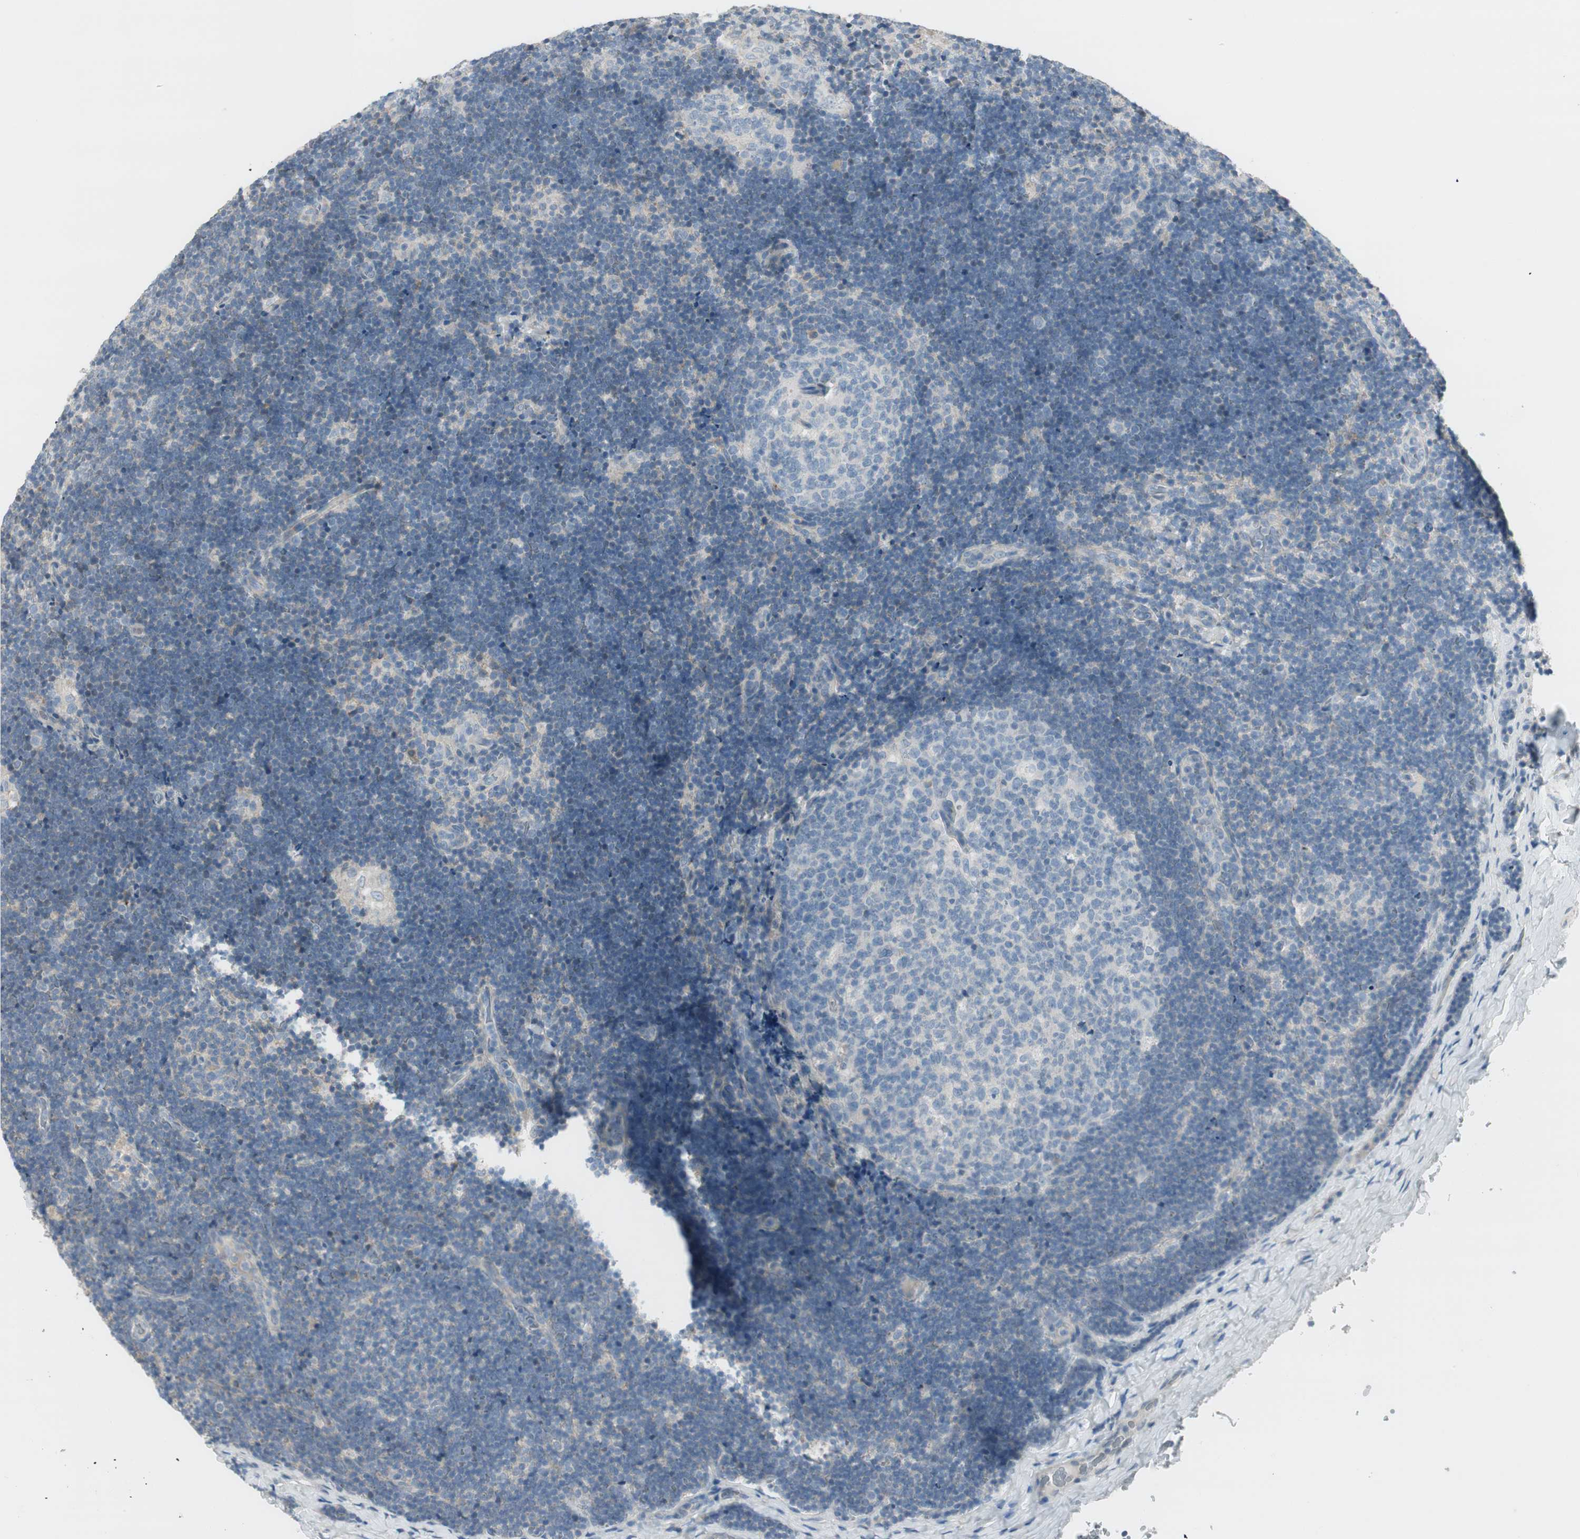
{"staining": {"intensity": "negative", "quantity": "none", "location": "none"}, "tissue": "lymph node", "cell_type": "Germinal center cells", "image_type": "normal", "snomed": [{"axis": "morphology", "description": "Normal tissue, NOS"}, {"axis": "topography", "description": "Lymph node"}], "caption": "Immunohistochemical staining of benign human lymph node shows no significant positivity in germinal center cells.", "gene": "EVA1A", "patient": {"sex": "female", "age": 14}}